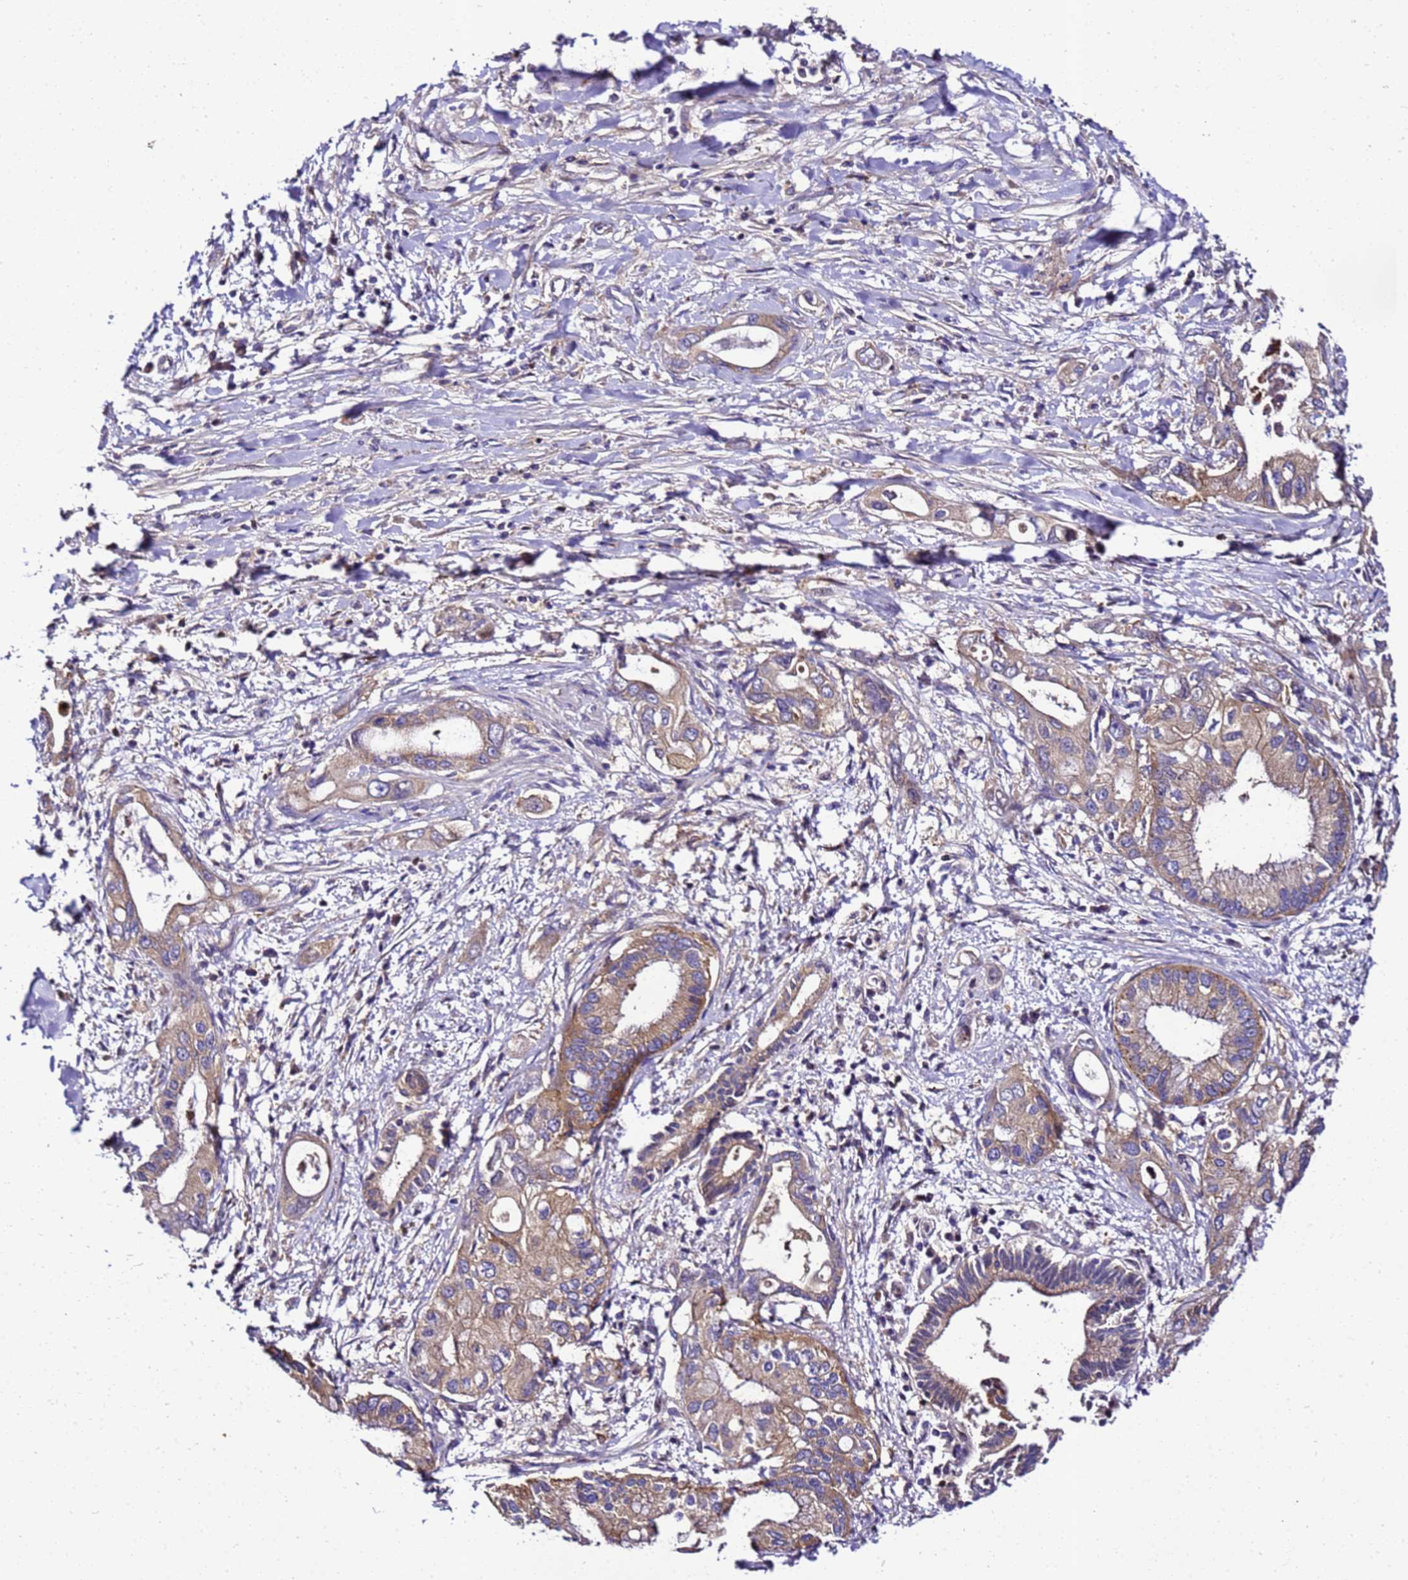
{"staining": {"intensity": "weak", "quantity": ">75%", "location": "cytoplasmic/membranous"}, "tissue": "pancreatic cancer", "cell_type": "Tumor cells", "image_type": "cancer", "snomed": [{"axis": "morphology", "description": "Inflammation, NOS"}, {"axis": "morphology", "description": "Adenocarcinoma, NOS"}, {"axis": "topography", "description": "Pancreas"}], "caption": "Brown immunohistochemical staining in pancreatic cancer demonstrates weak cytoplasmic/membranous staining in about >75% of tumor cells. (Brightfield microscopy of DAB IHC at high magnification).", "gene": "ZNF417", "patient": {"sex": "female", "age": 56}}